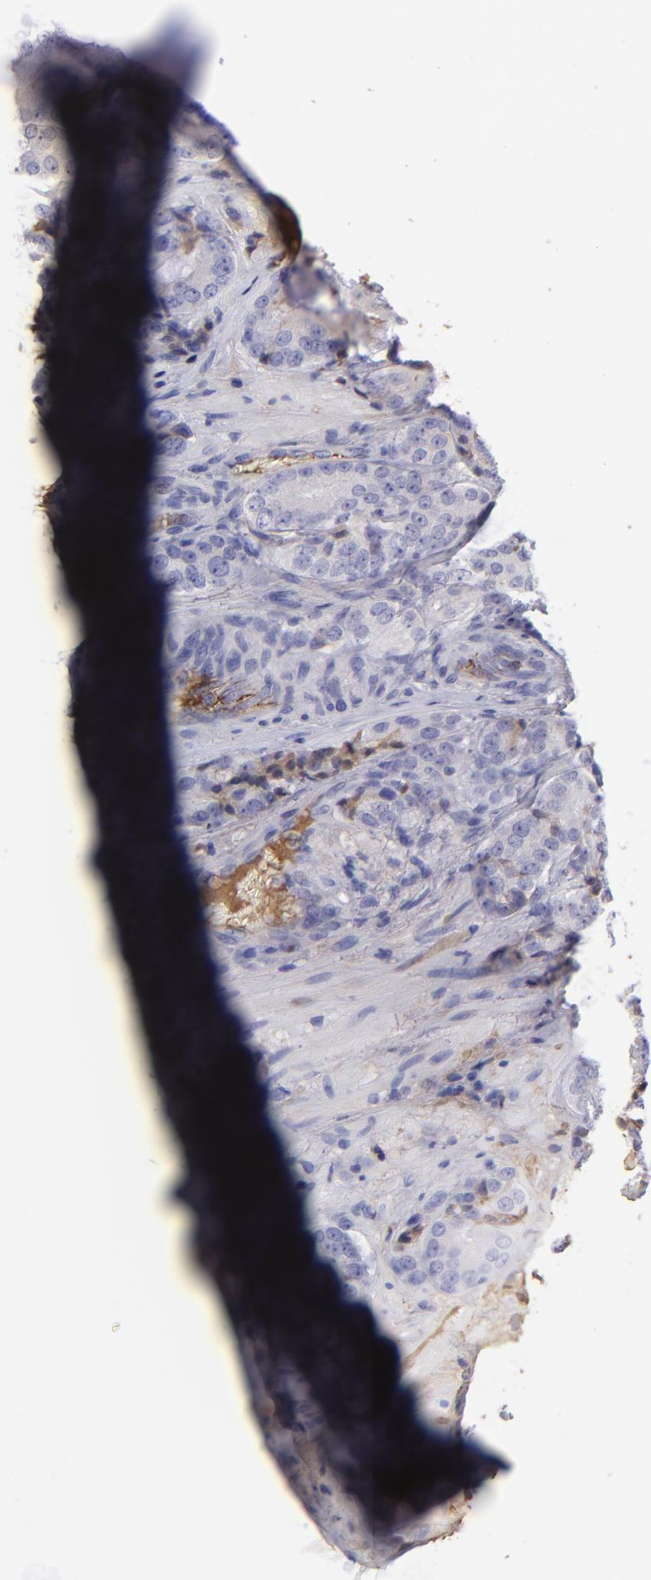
{"staining": {"intensity": "weak", "quantity": "<25%", "location": "cytoplasmic/membranous"}, "tissue": "prostate cancer", "cell_type": "Tumor cells", "image_type": "cancer", "snomed": [{"axis": "morphology", "description": "Adenocarcinoma, High grade"}, {"axis": "topography", "description": "Prostate"}], "caption": "Immunohistochemistry of human prostate cancer shows no positivity in tumor cells.", "gene": "FGB", "patient": {"sex": "male", "age": 70}}